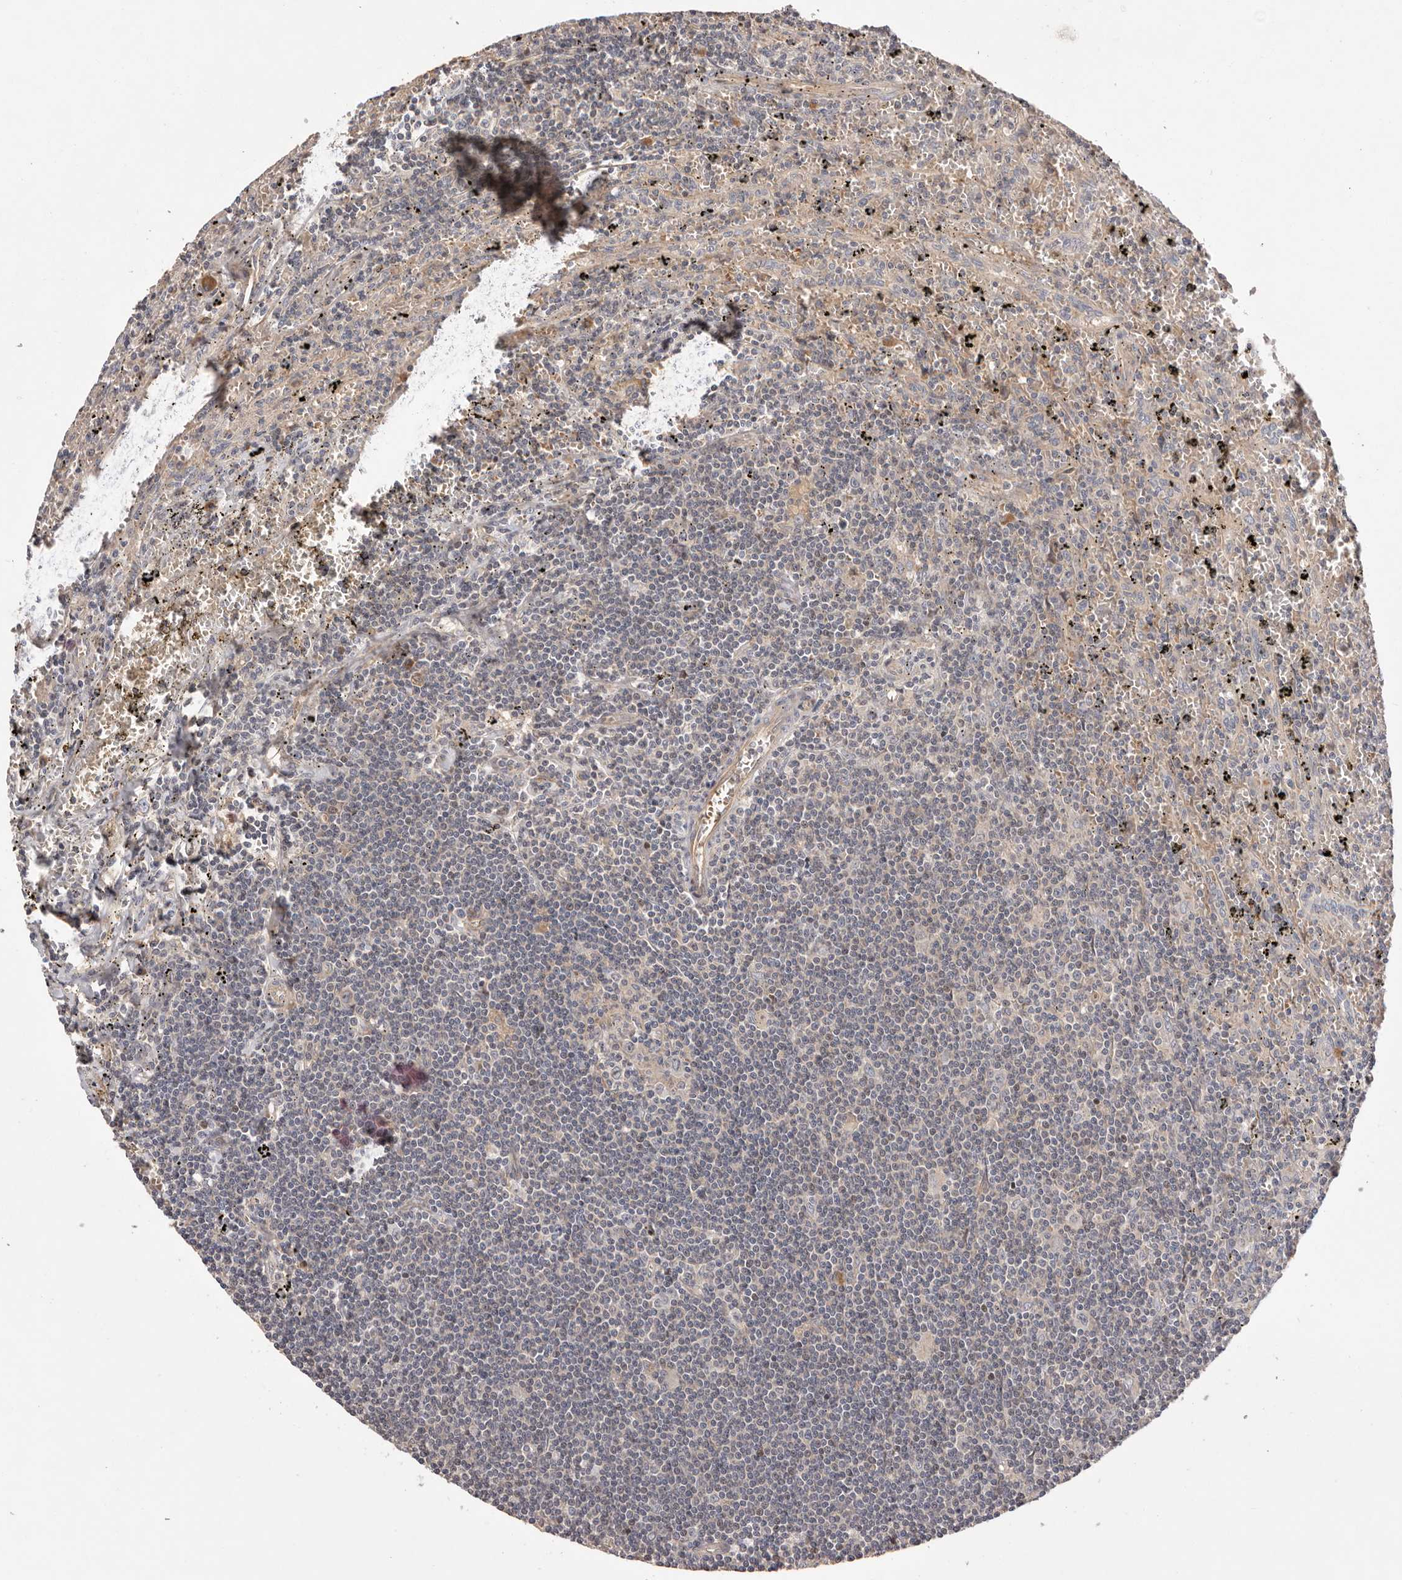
{"staining": {"intensity": "negative", "quantity": "none", "location": "none"}, "tissue": "lymphoma", "cell_type": "Tumor cells", "image_type": "cancer", "snomed": [{"axis": "morphology", "description": "Malignant lymphoma, non-Hodgkin's type, Low grade"}, {"axis": "topography", "description": "Spleen"}], "caption": "IHC of human malignant lymphoma, non-Hodgkin's type (low-grade) displays no expression in tumor cells.", "gene": "DOP1A", "patient": {"sex": "male", "age": 76}}